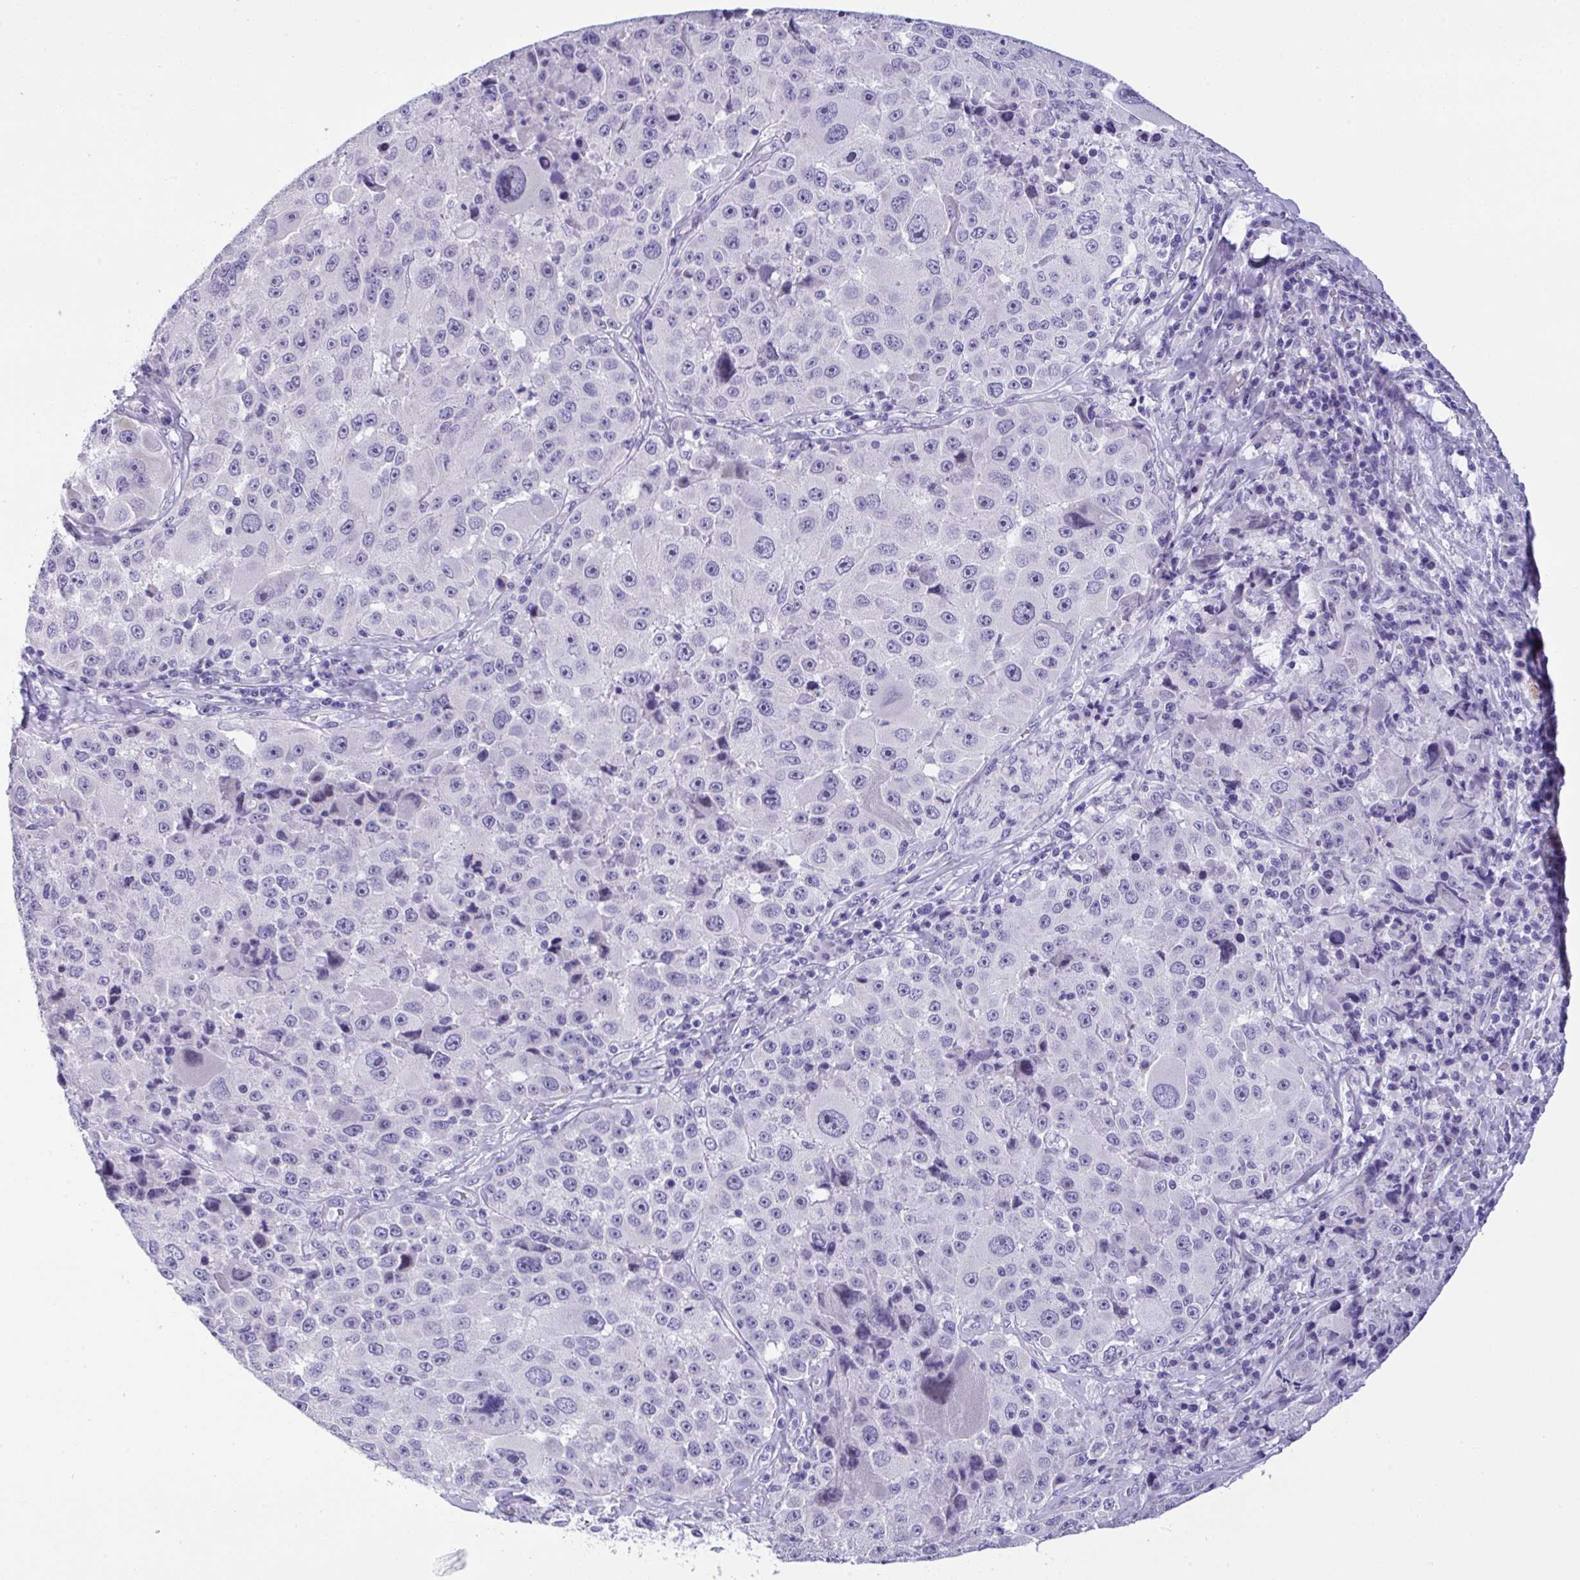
{"staining": {"intensity": "negative", "quantity": "none", "location": "none"}, "tissue": "melanoma", "cell_type": "Tumor cells", "image_type": "cancer", "snomed": [{"axis": "morphology", "description": "Malignant melanoma, Metastatic site"}, {"axis": "topography", "description": "Lymph node"}], "caption": "Immunohistochemistry of human melanoma shows no positivity in tumor cells. Brightfield microscopy of immunohistochemistry stained with DAB (brown) and hematoxylin (blue), captured at high magnification.", "gene": "YBX2", "patient": {"sex": "male", "age": 62}}